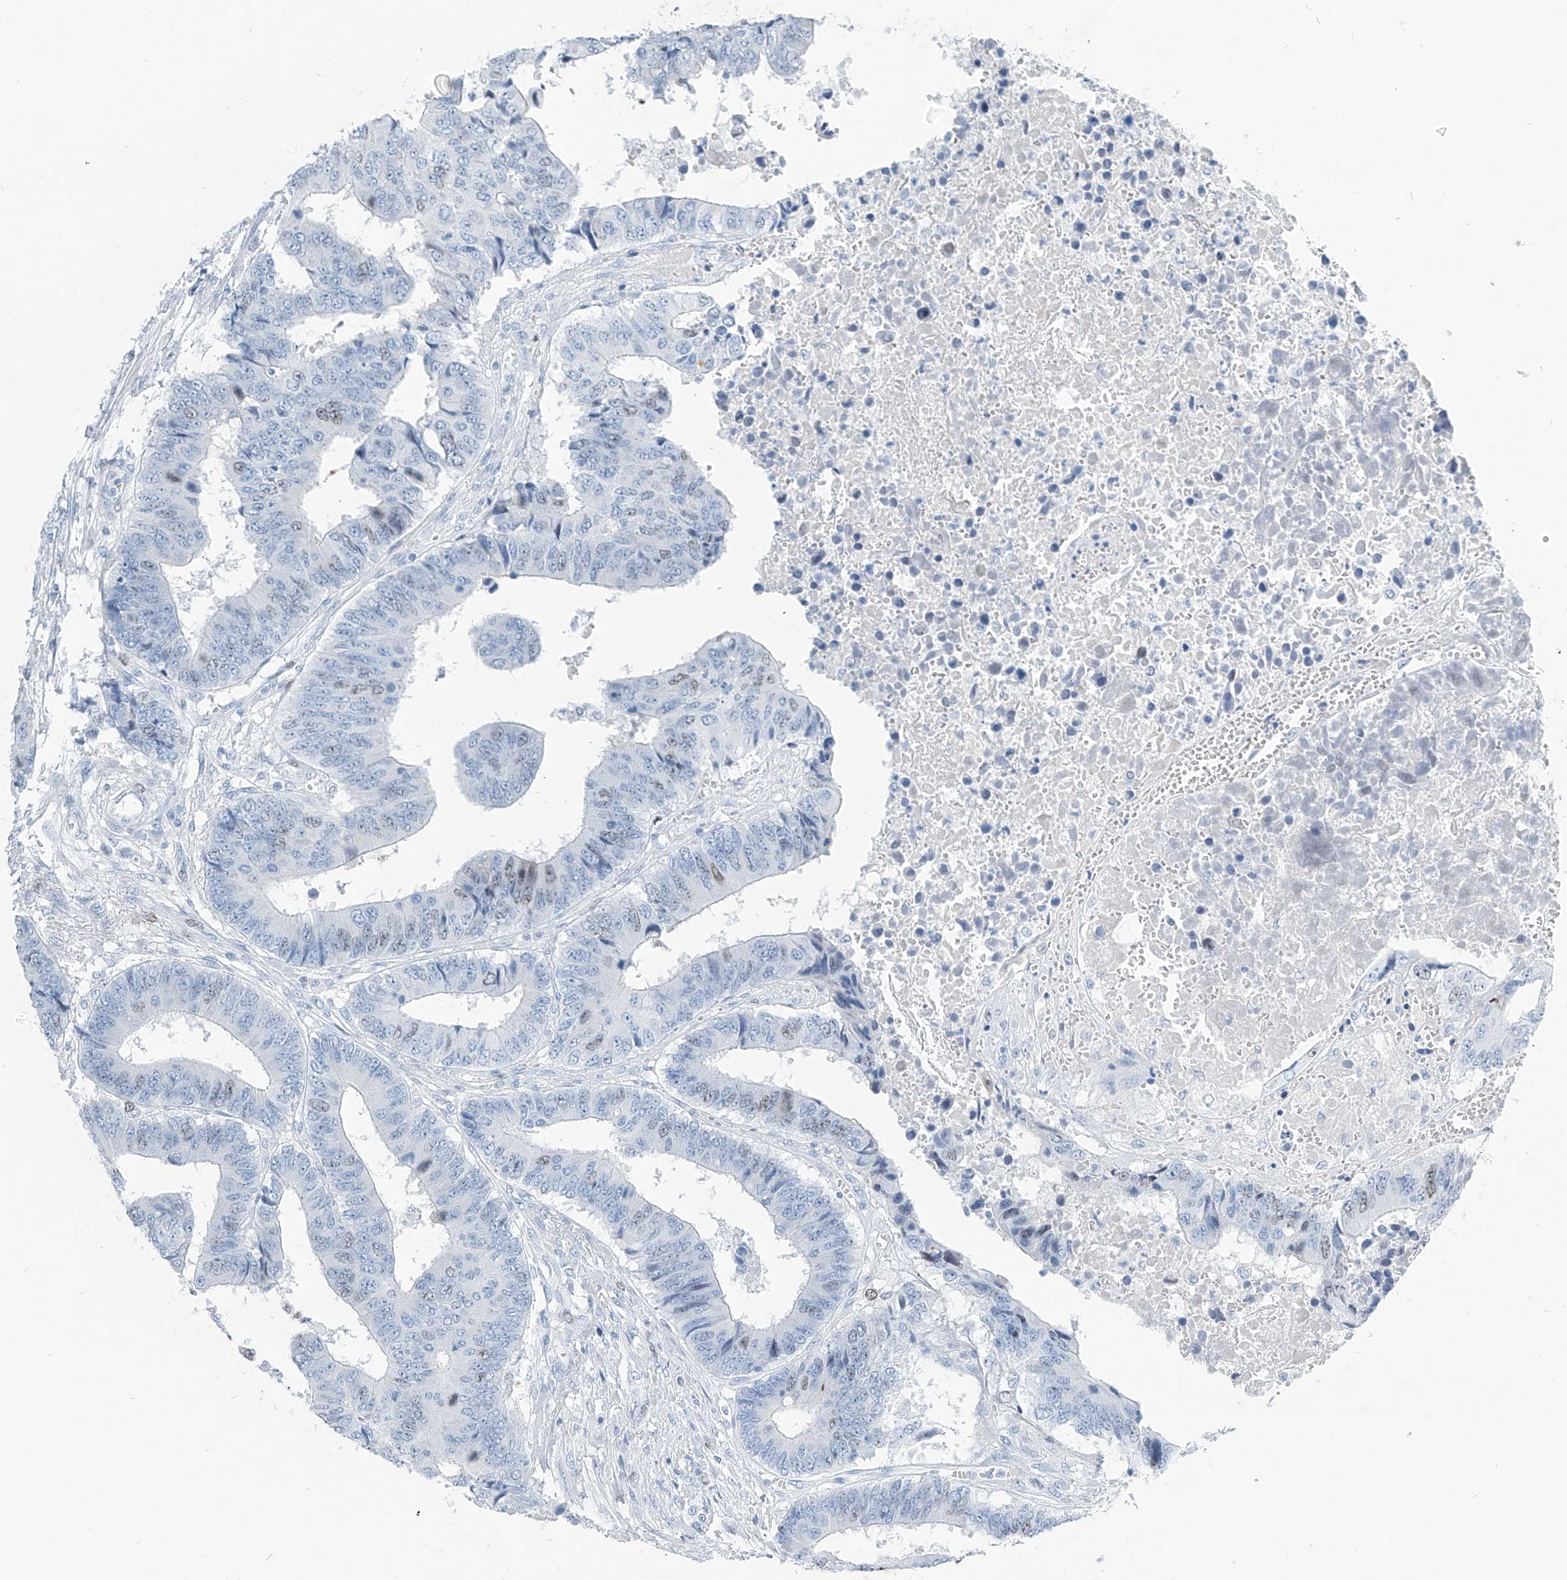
{"staining": {"intensity": "negative", "quantity": "none", "location": "none"}, "tissue": "colorectal cancer", "cell_type": "Tumor cells", "image_type": "cancer", "snomed": [{"axis": "morphology", "description": "Adenocarcinoma, NOS"}, {"axis": "topography", "description": "Rectum"}], "caption": "Immunohistochemical staining of colorectal cancer exhibits no significant staining in tumor cells. (DAB IHC with hematoxylin counter stain).", "gene": "SGO2", "patient": {"sex": "male", "age": 84}}